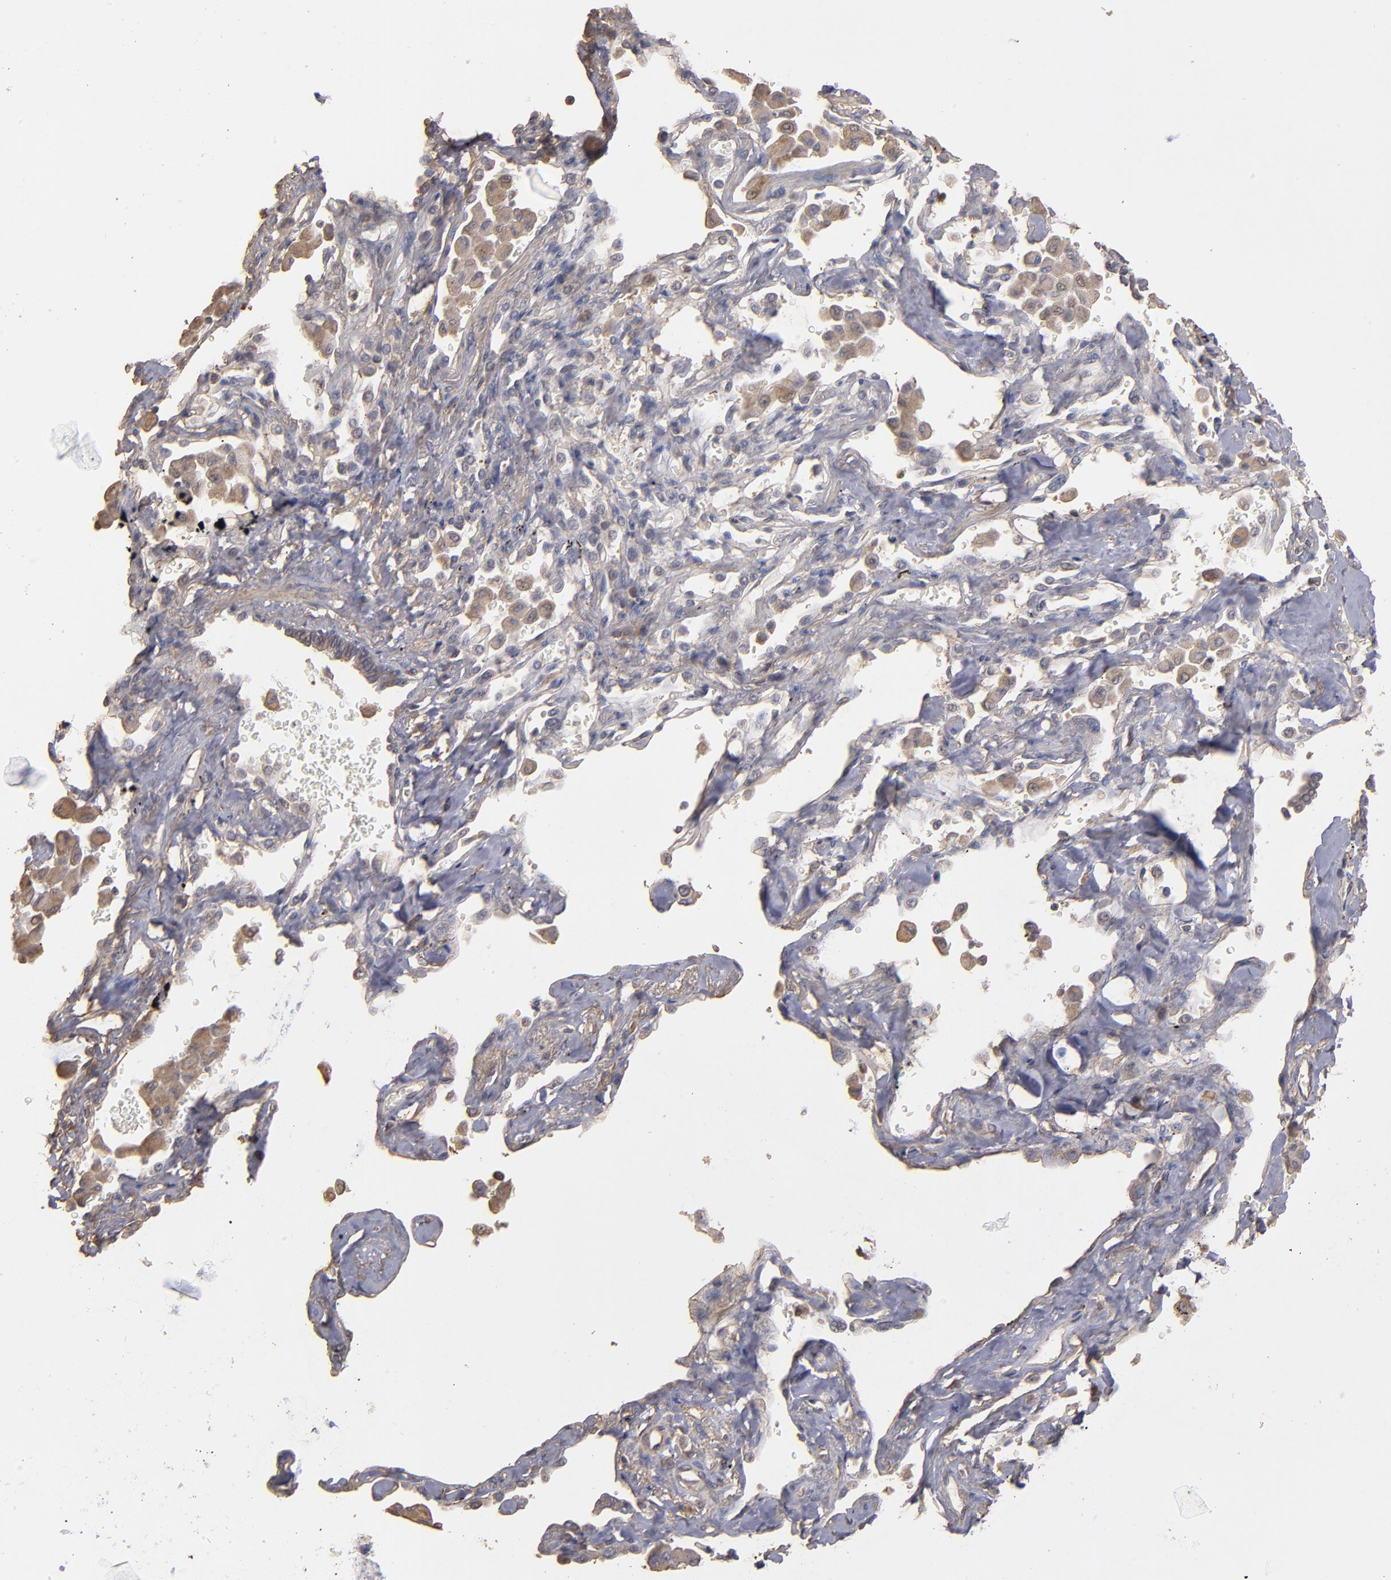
{"staining": {"intensity": "weak", "quantity": ">75%", "location": "cytoplasmic/membranous"}, "tissue": "lung cancer", "cell_type": "Tumor cells", "image_type": "cancer", "snomed": [{"axis": "morphology", "description": "Adenocarcinoma, NOS"}, {"axis": "topography", "description": "Lung"}], "caption": "Approximately >75% of tumor cells in lung adenocarcinoma show weak cytoplasmic/membranous protein expression as visualized by brown immunohistochemical staining.", "gene": "DMD", "patient": {"sex": "female", "age": 64}}